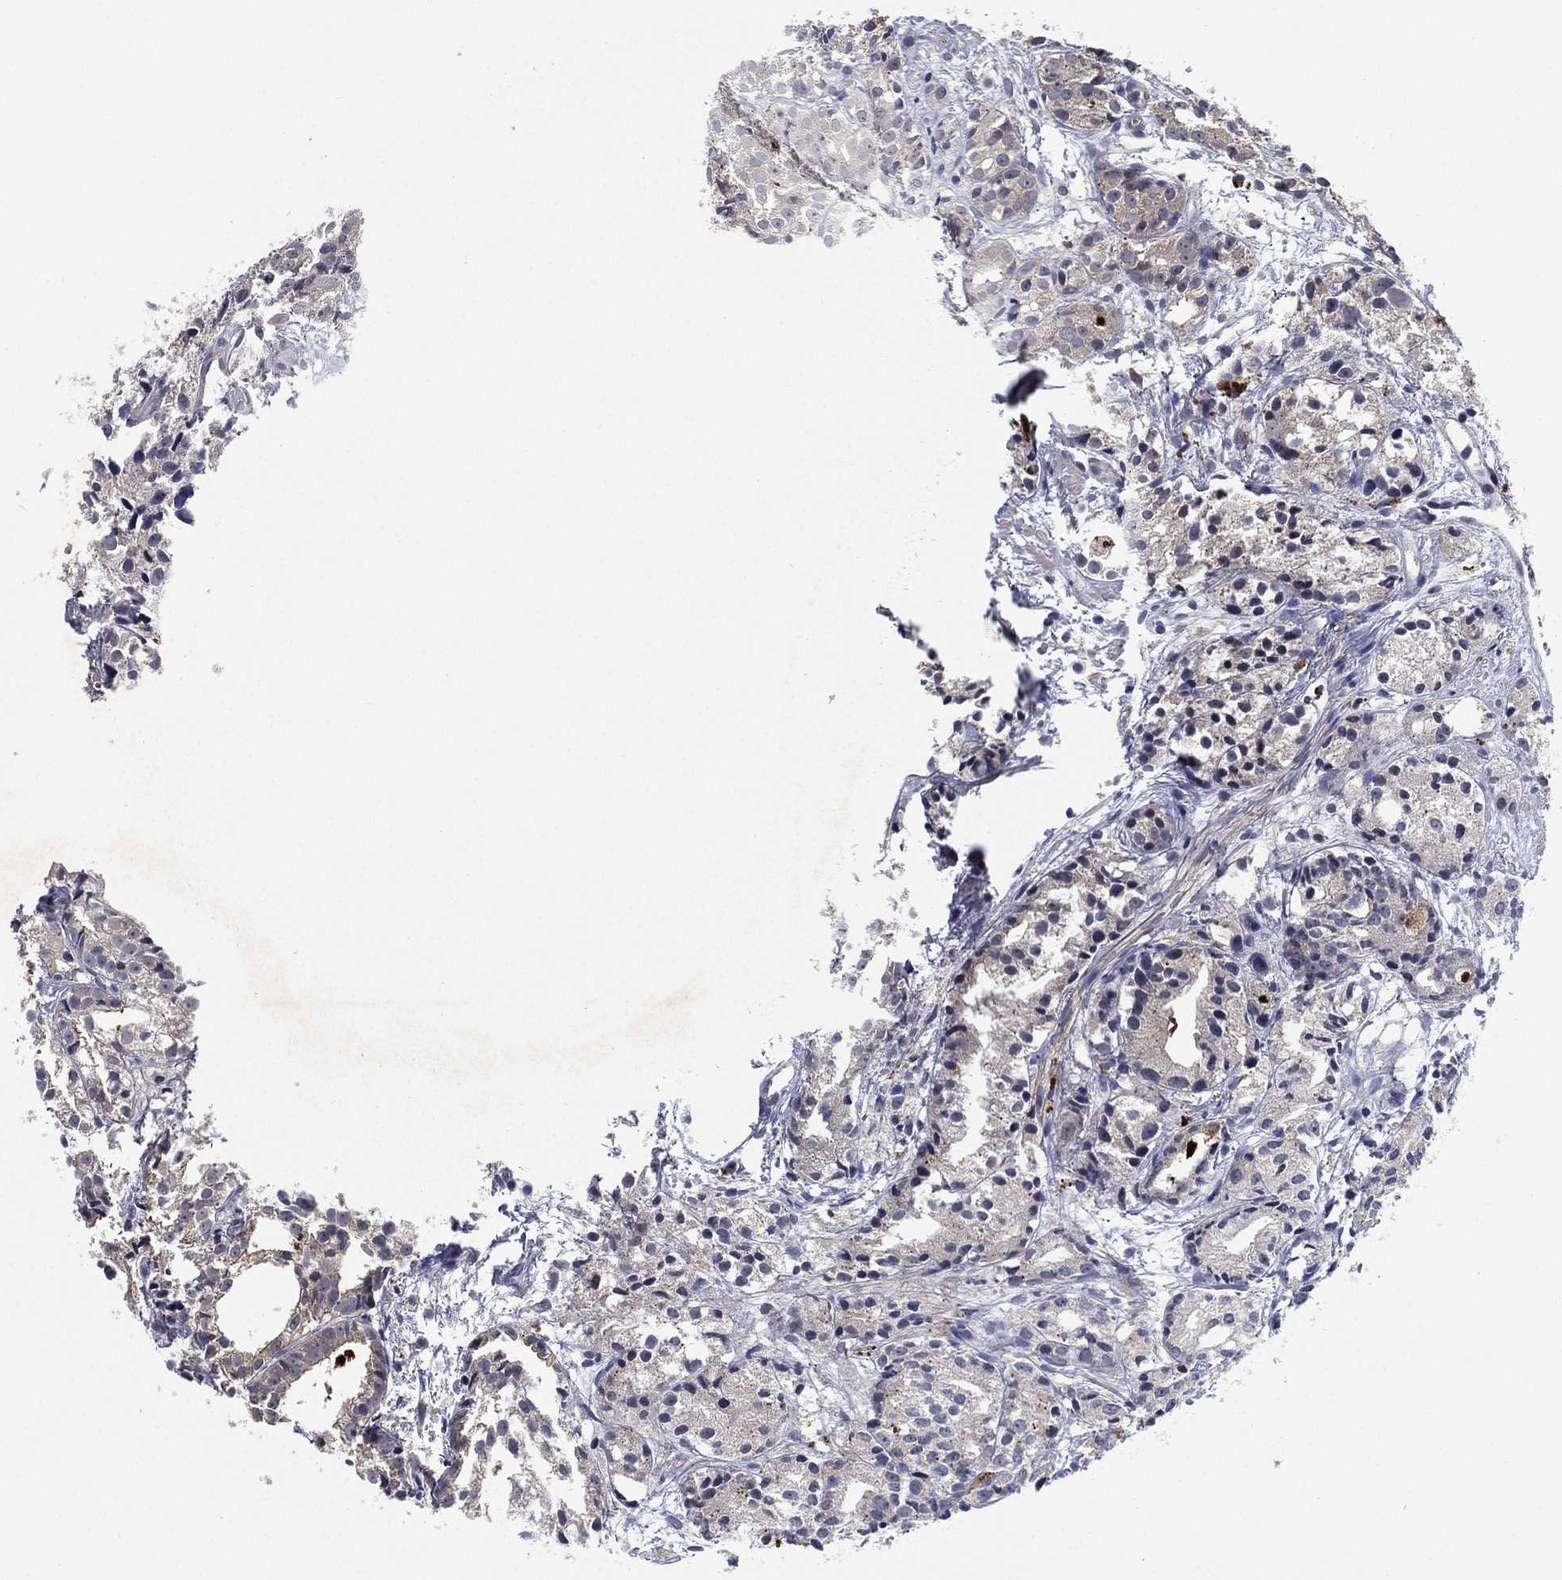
{"staining": {"intensity": "negative", "quantity": "none", "location": "none"}, "tissue": "prostate cancer", "cell_type": "Tumor cells", "image_type": "cancer", "snomed": [{"axis": "morphology", "description": "Adenocarcinoma, Medium grade"}, {"axis": "topography", "description": "Prostate"}], "caption": "IHC of prostate cancer reveals no positivity in tumor cells. (Brightfield microscopy of DAB (3,3'-diaminobenzidine) immunohistochemistry (IHC) at high magnification).", "gene": "SELENOO", "patient": {"sex": "male", "age": 74}}